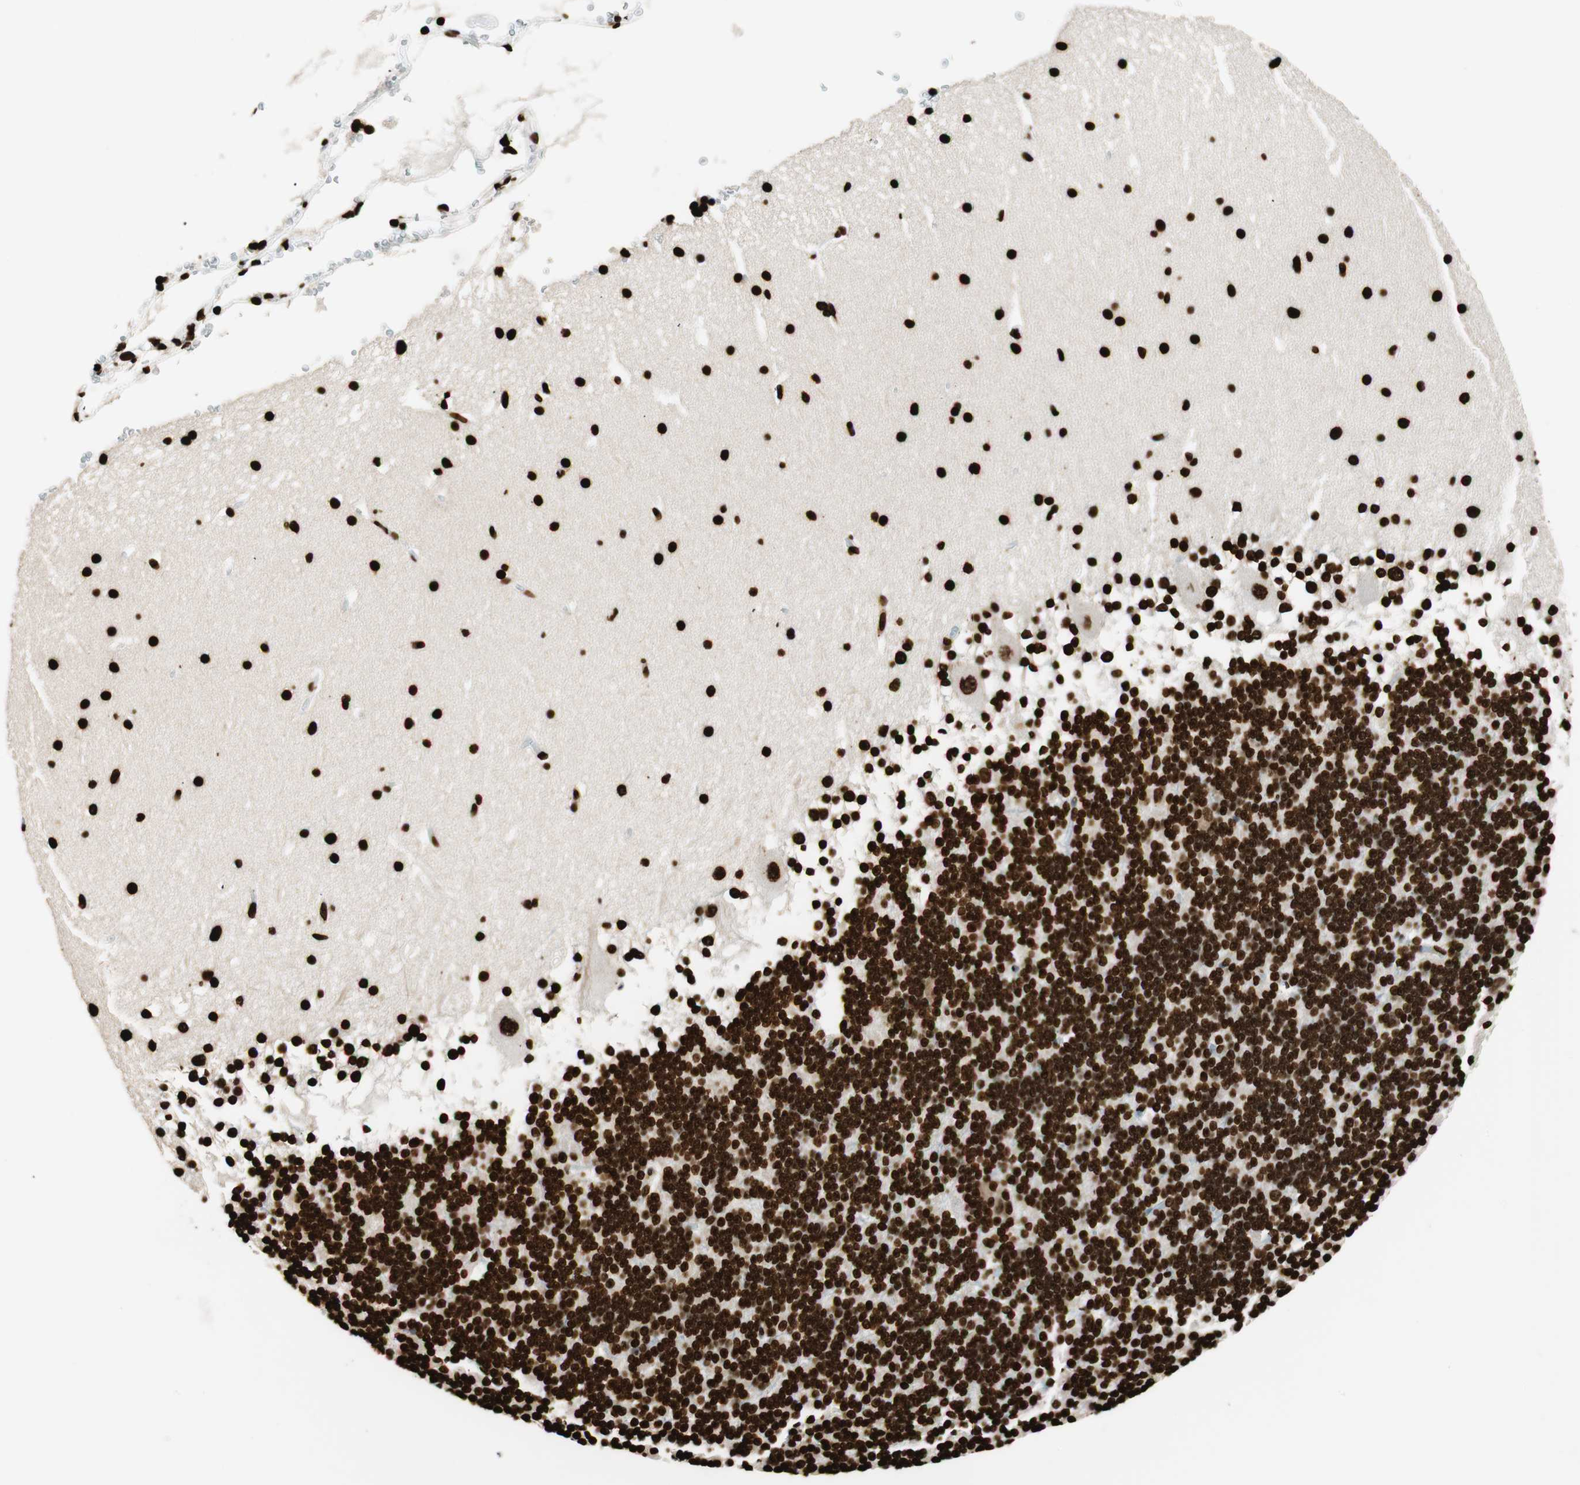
{"staining": {"intensity": "strong", "quantity": ">75%", "location": "nuclear"}, "tissue": "cerebellum", "cell_type": "Cells in granular layer", "image_type": "normal", "snomed": [{"axis": "morphology", "description": "Normal tissue, NOS"}, {"axis": "topography", "description": "Cerebellum"}], "caption": "Cerebellum stained with IHC shows strong nuclear expression in approximately >75% of cells in granular layer. The protein of interest is stained brown, and the nuclei are stained in blue (DAB (3,3'-diaminobenzidine) IHC with brightfield microscopy, high magnification).", "gene": "GLI2", "patient": {"sex": "female", "age": 19}}